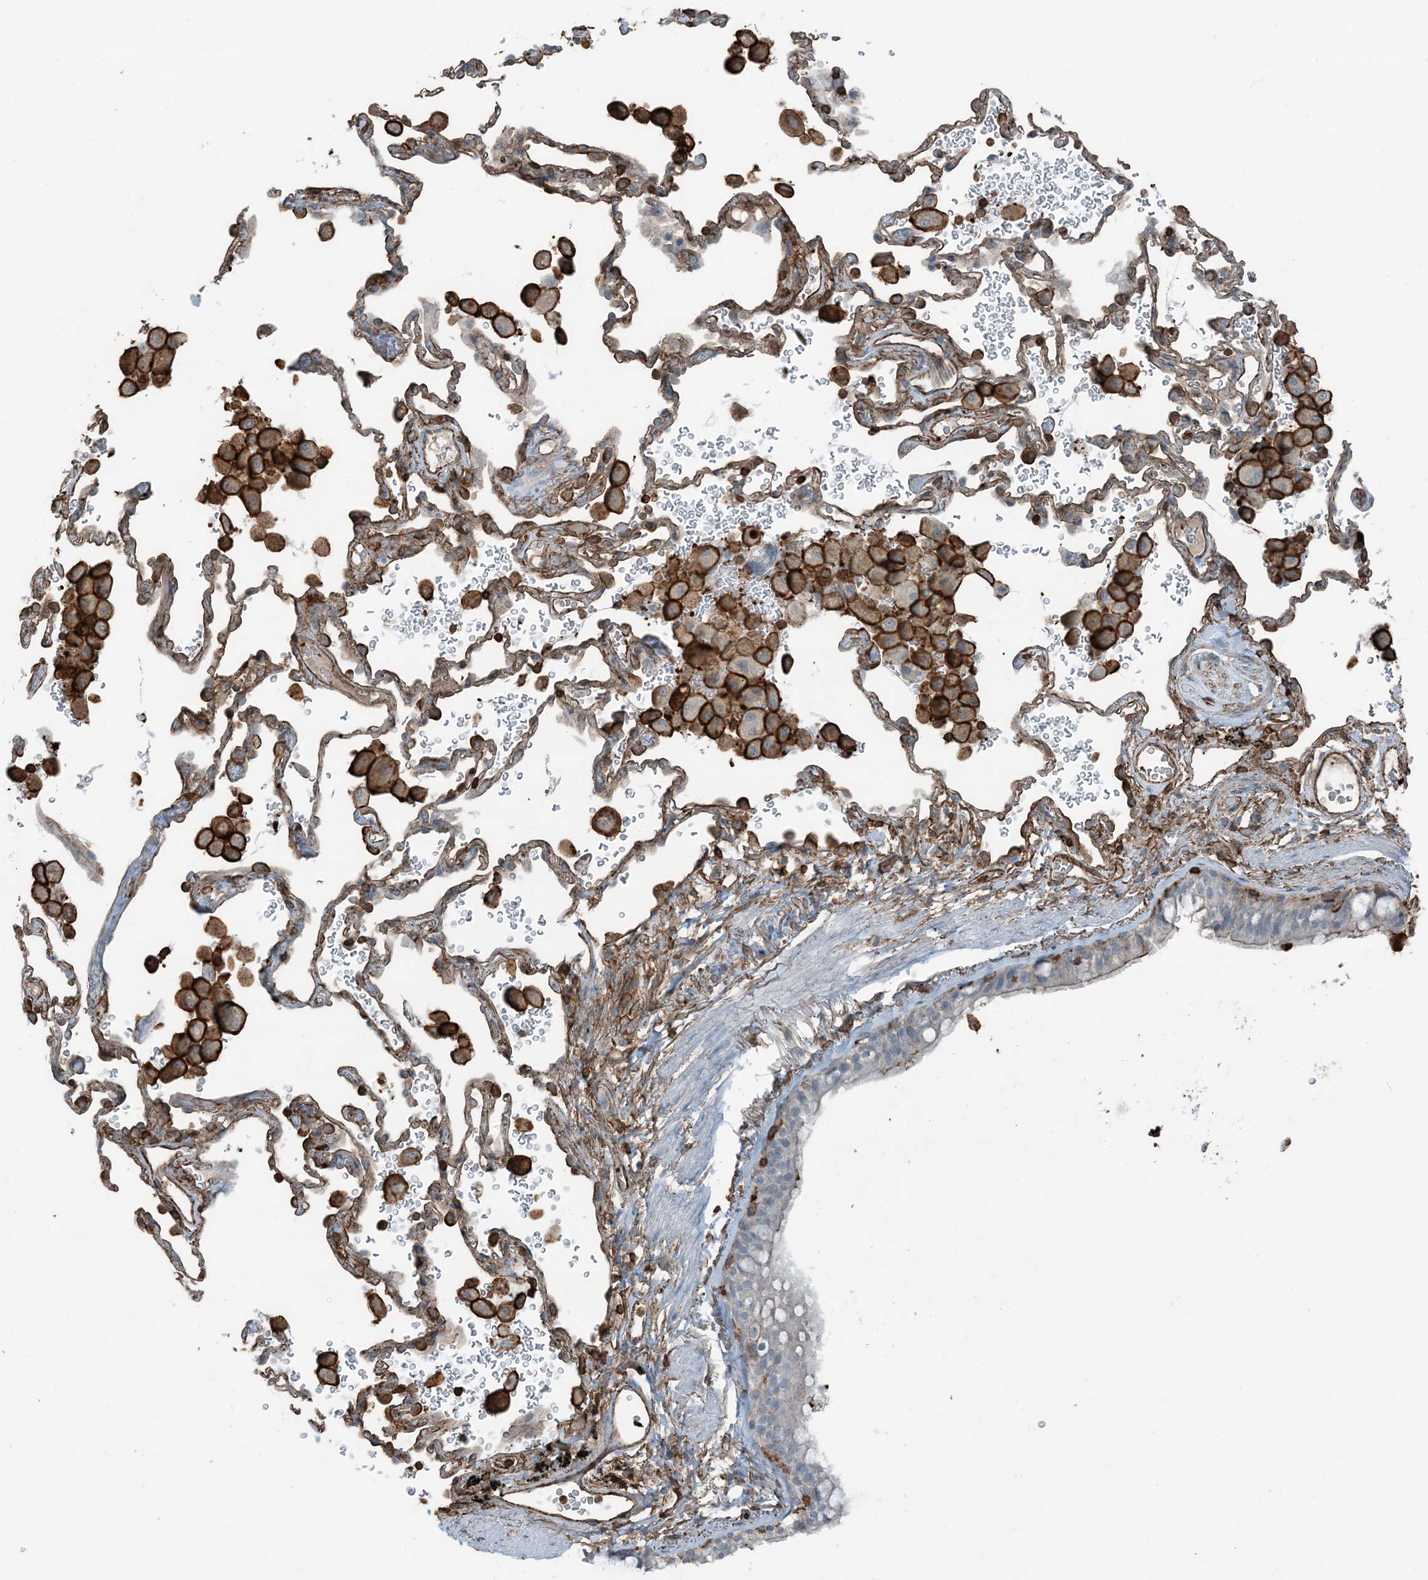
{"staining": {"intensity": "negative", "quantity": "none", "location": "none"}, "tissue": "bronchus", "cell_type": "Respiratory epithelial cells", "image_type": "normal", "snomed": [{"axis": "morphology", "description": "Normal tissue, NOS"}, {"axis": "morphology", "description": "Adenocarcinoma, NOS"}, {"axis": "topography", "description": "Bronchus"}, {"axis": "topography", "description": "Lung"}], "caption": "The IHC micrograph has no significant positivity in respiratory epithelial cells of bronchus.", "gene": "APOBEC3C", "patient": {"sex": "male", "age": 54}}